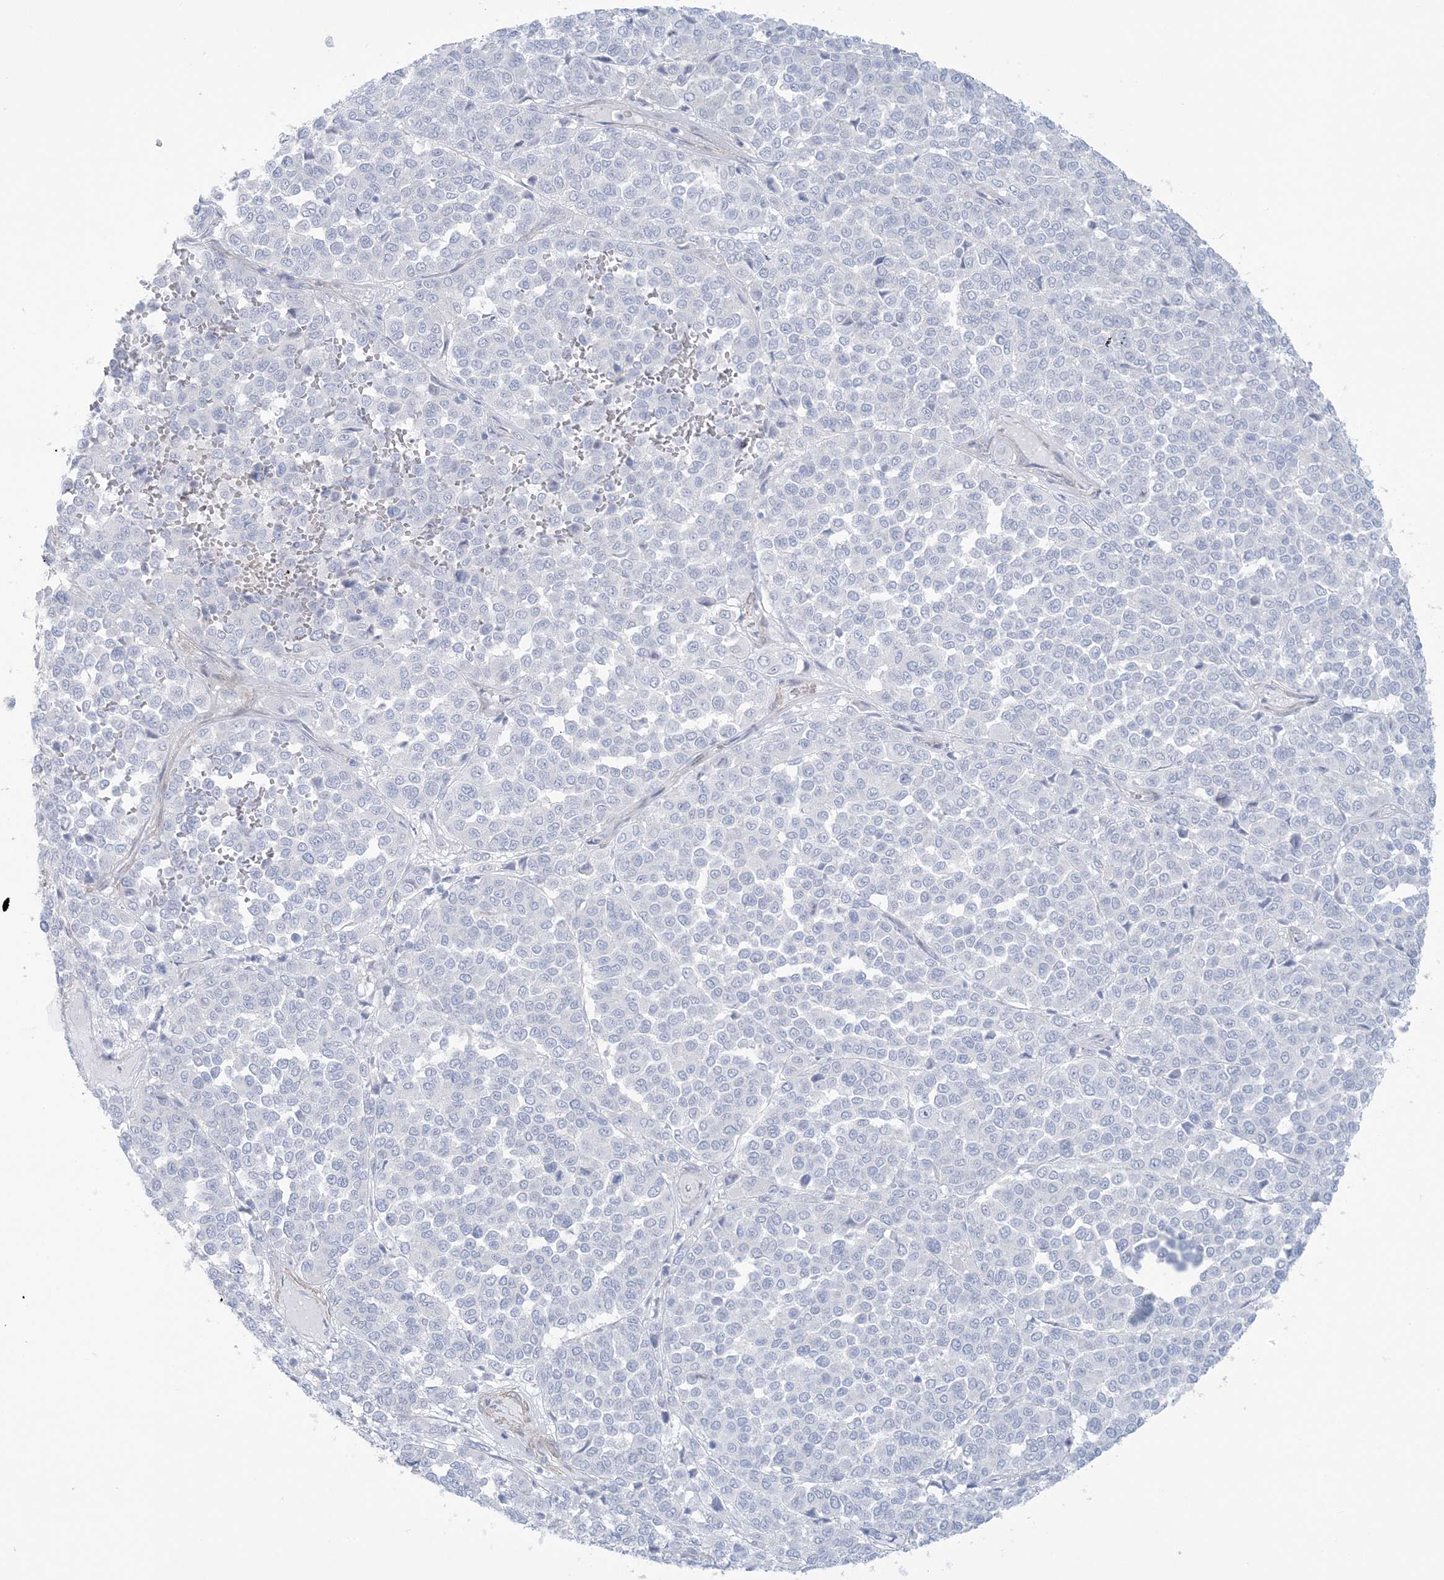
{"staining": {"intensity": "negative", "quantity": "none", "location": "none"}, "tissue": "melanoma", "cell_type": "Tumor cells", "image_type": "cancer", "snomed": [{"axis": "morphology", "description": "Malignant melanoma, Metastatic site"}, {"axis": "topography", "description": "Pancreas"}], "caption": "This is an IHC micrograph of human melanoma. There is no positivity in tumor cells.", "gene": "AGXT", "patient": {"sex": "female", "age": 30}}